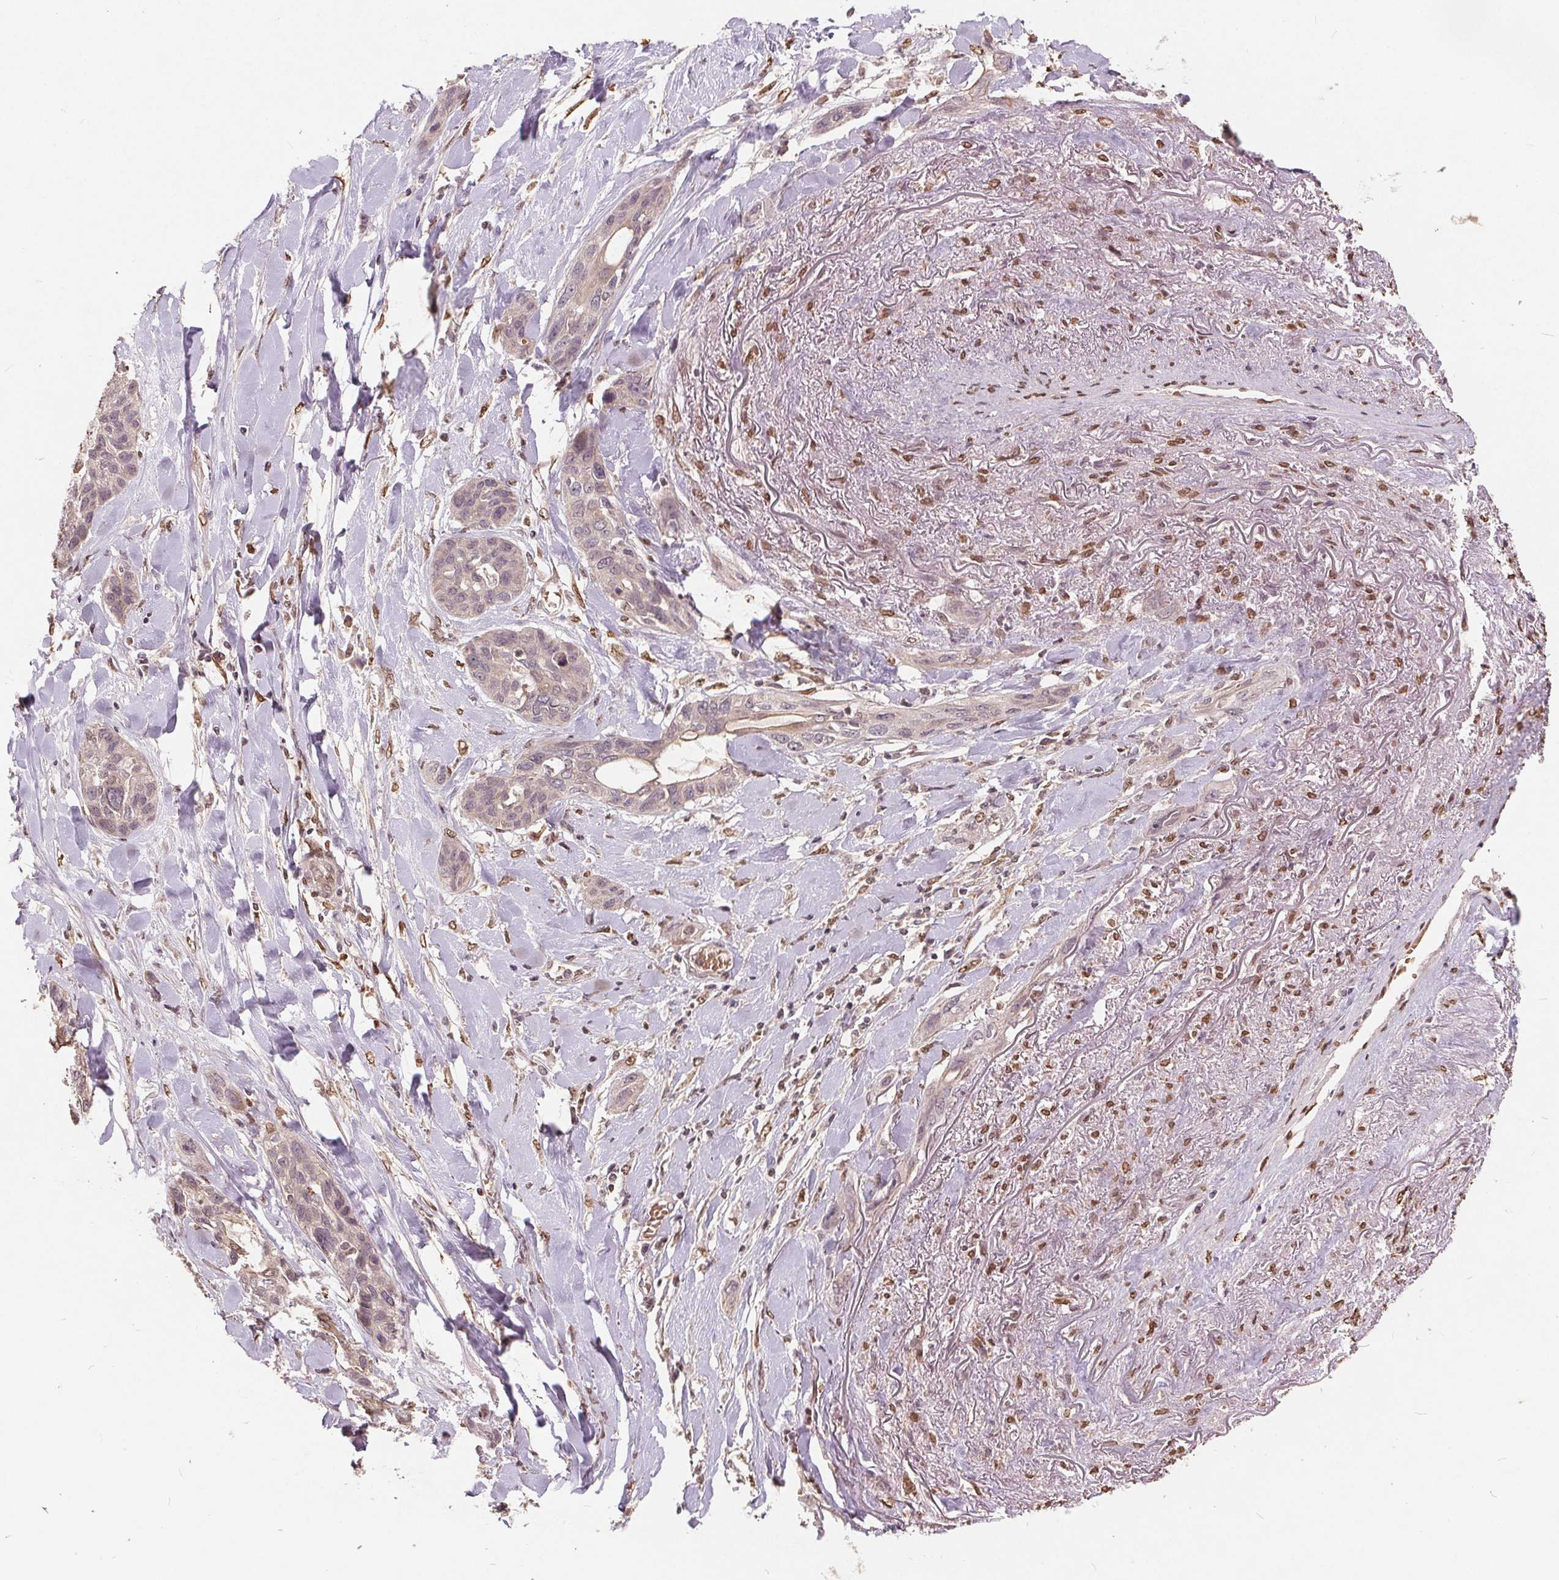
{"staining": {"intensity": "negative", "quantity": "none", "location": "none"}, "tissue": "lung cancer", "cell_type": "Tumor cells", "image_type": "cancer", "snomed": [{"axis": "morphology", "description": "Squamous cell carcinoma, NOS"}, {"axis": "topography", "description": "Lung"}], "caption": "Squamous cell carcinoma (lung) stained for a protein using immunohistochemistry (IHC) displays no staining tumor cells.", "gene": "HIF1AN", "patient": {"sex": "female", "age": 70}}